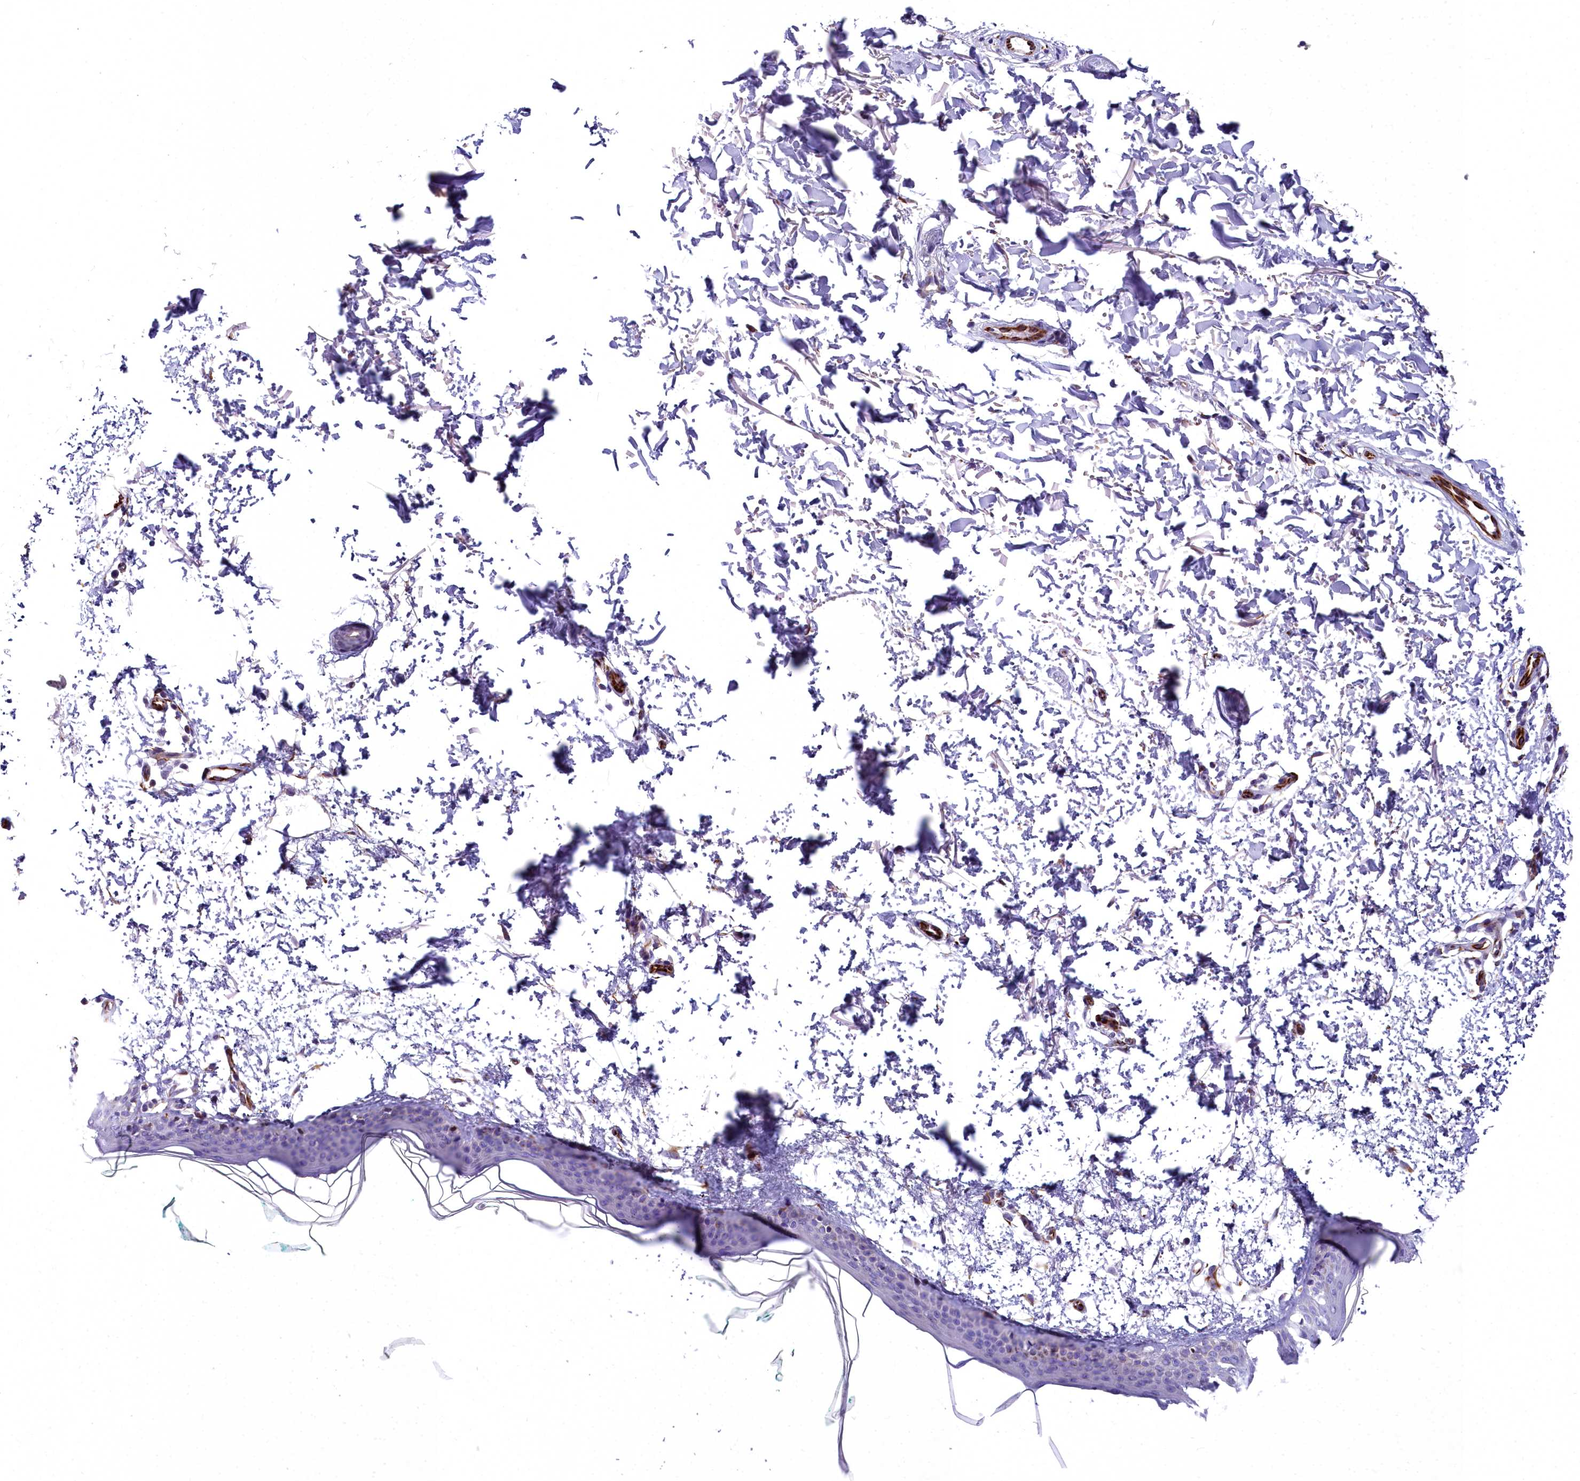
{"staining": {"intensity": "negative", "quantity": "none", "location": "none"}, "tissue": "skin", "cell_type": "Fibroblasts", "image_type": "normal", "snomed": [{"axis": "morphology", "description": "Normal tissue, NOS"}, {"axis": "topography", "description": "Skin"}], "caption": "Skin stained for a protein using immunohistochemistry exhibits no positivity fibroblasts.", "gene": "TIMM22", "patient": {"sex": "male", "age": 66}}